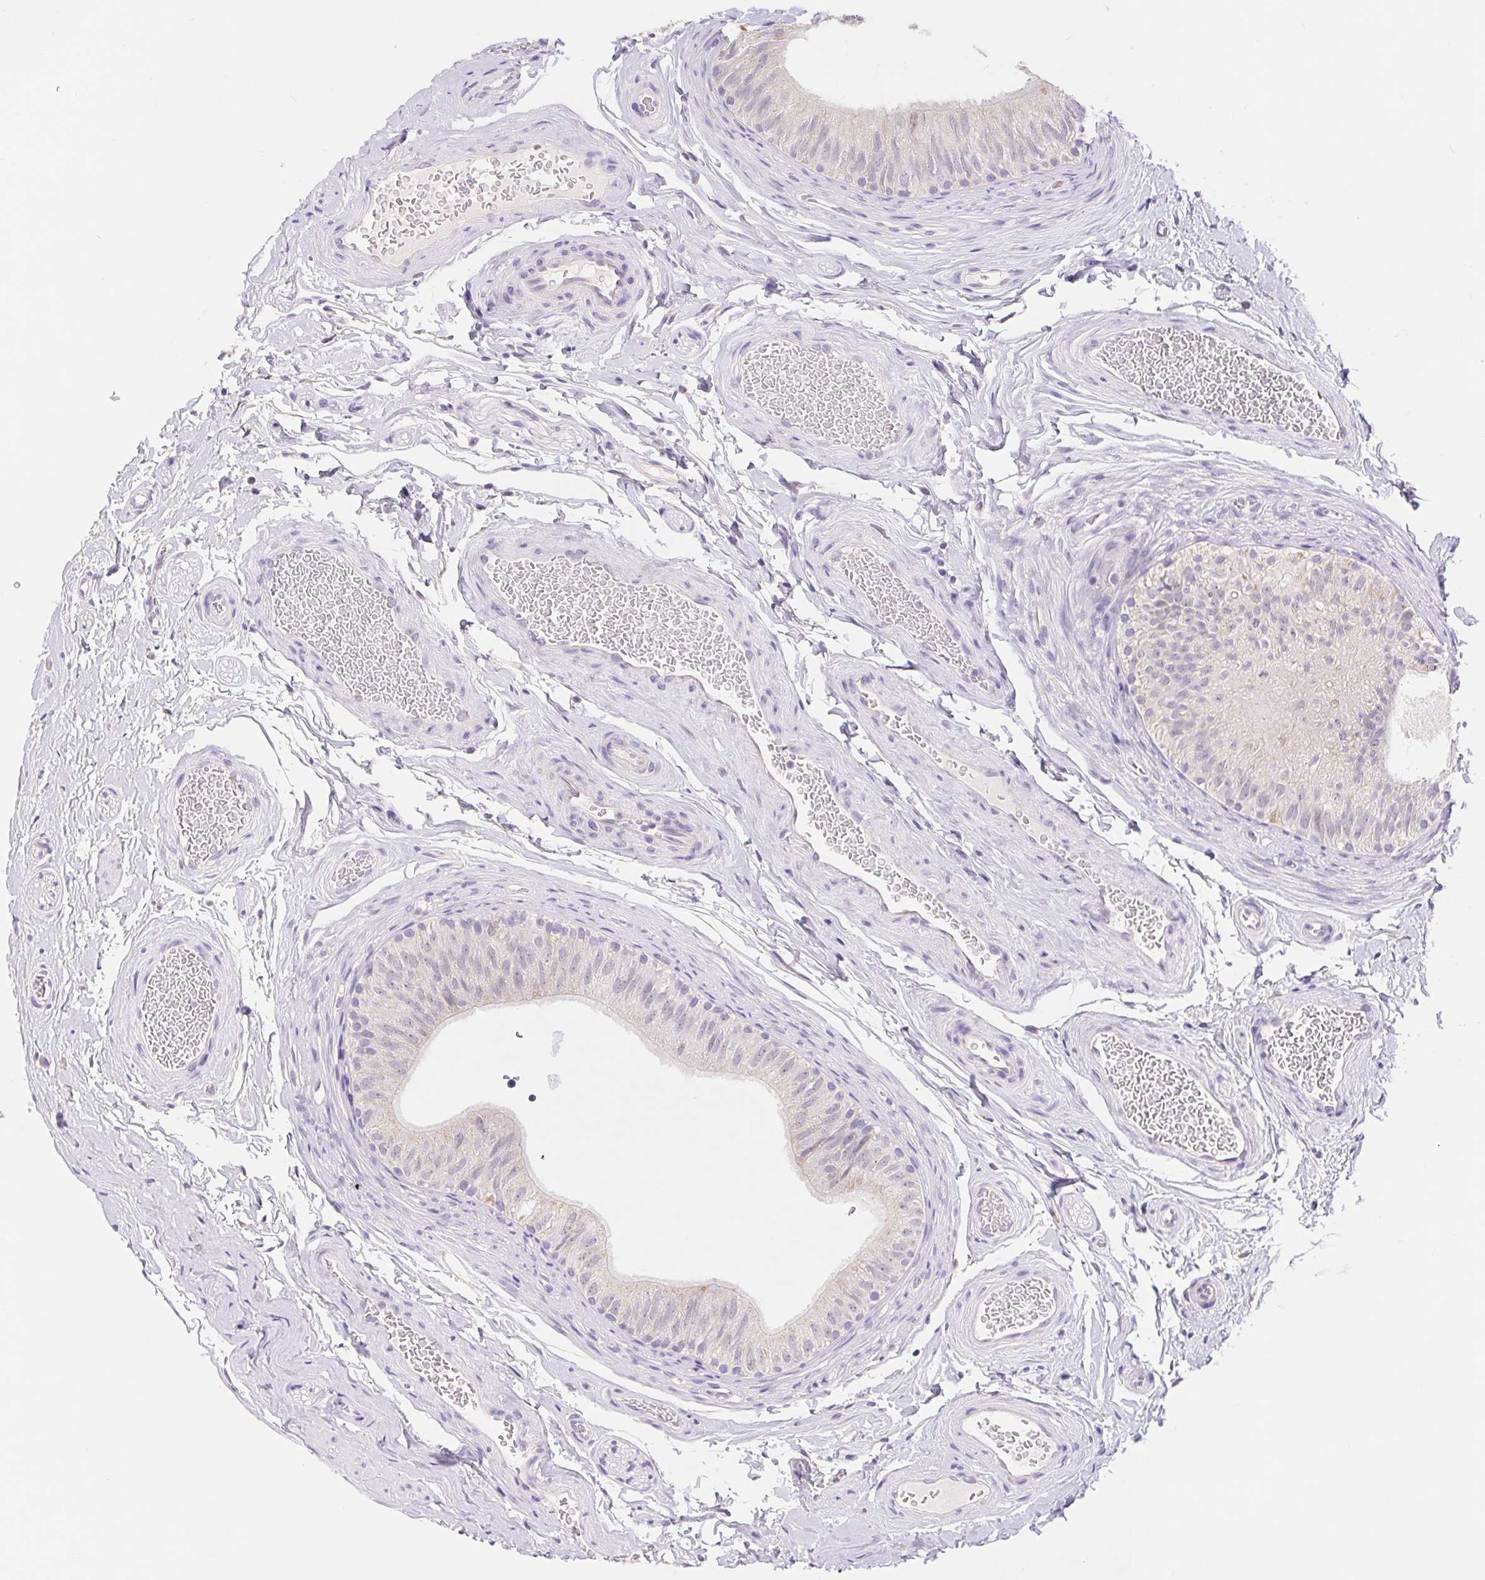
{"staining": {"intensity": "negative", "quantity": "none", "location": "none"}, "tissue": "epididymis", "cell_type": "Glandular cells", "image_type": "normal", "snomed": [{"axis": "morphology", "description": "Normal tissue, NOS"}, {"axis": "topography", "description": "Epididymis, spermatic cord, NOS"}, {"axis": "topography", "description": "Epididymis"}], "caption": "A high-resolution histopathology image shows immunohistochemistry (IHC) staining of benign epididymis, which displays no significant expression in glandular cells. Nuclei are stained in blue.", "gene": "FKBP6", "patient": {"sex": "male", "age": 31}}